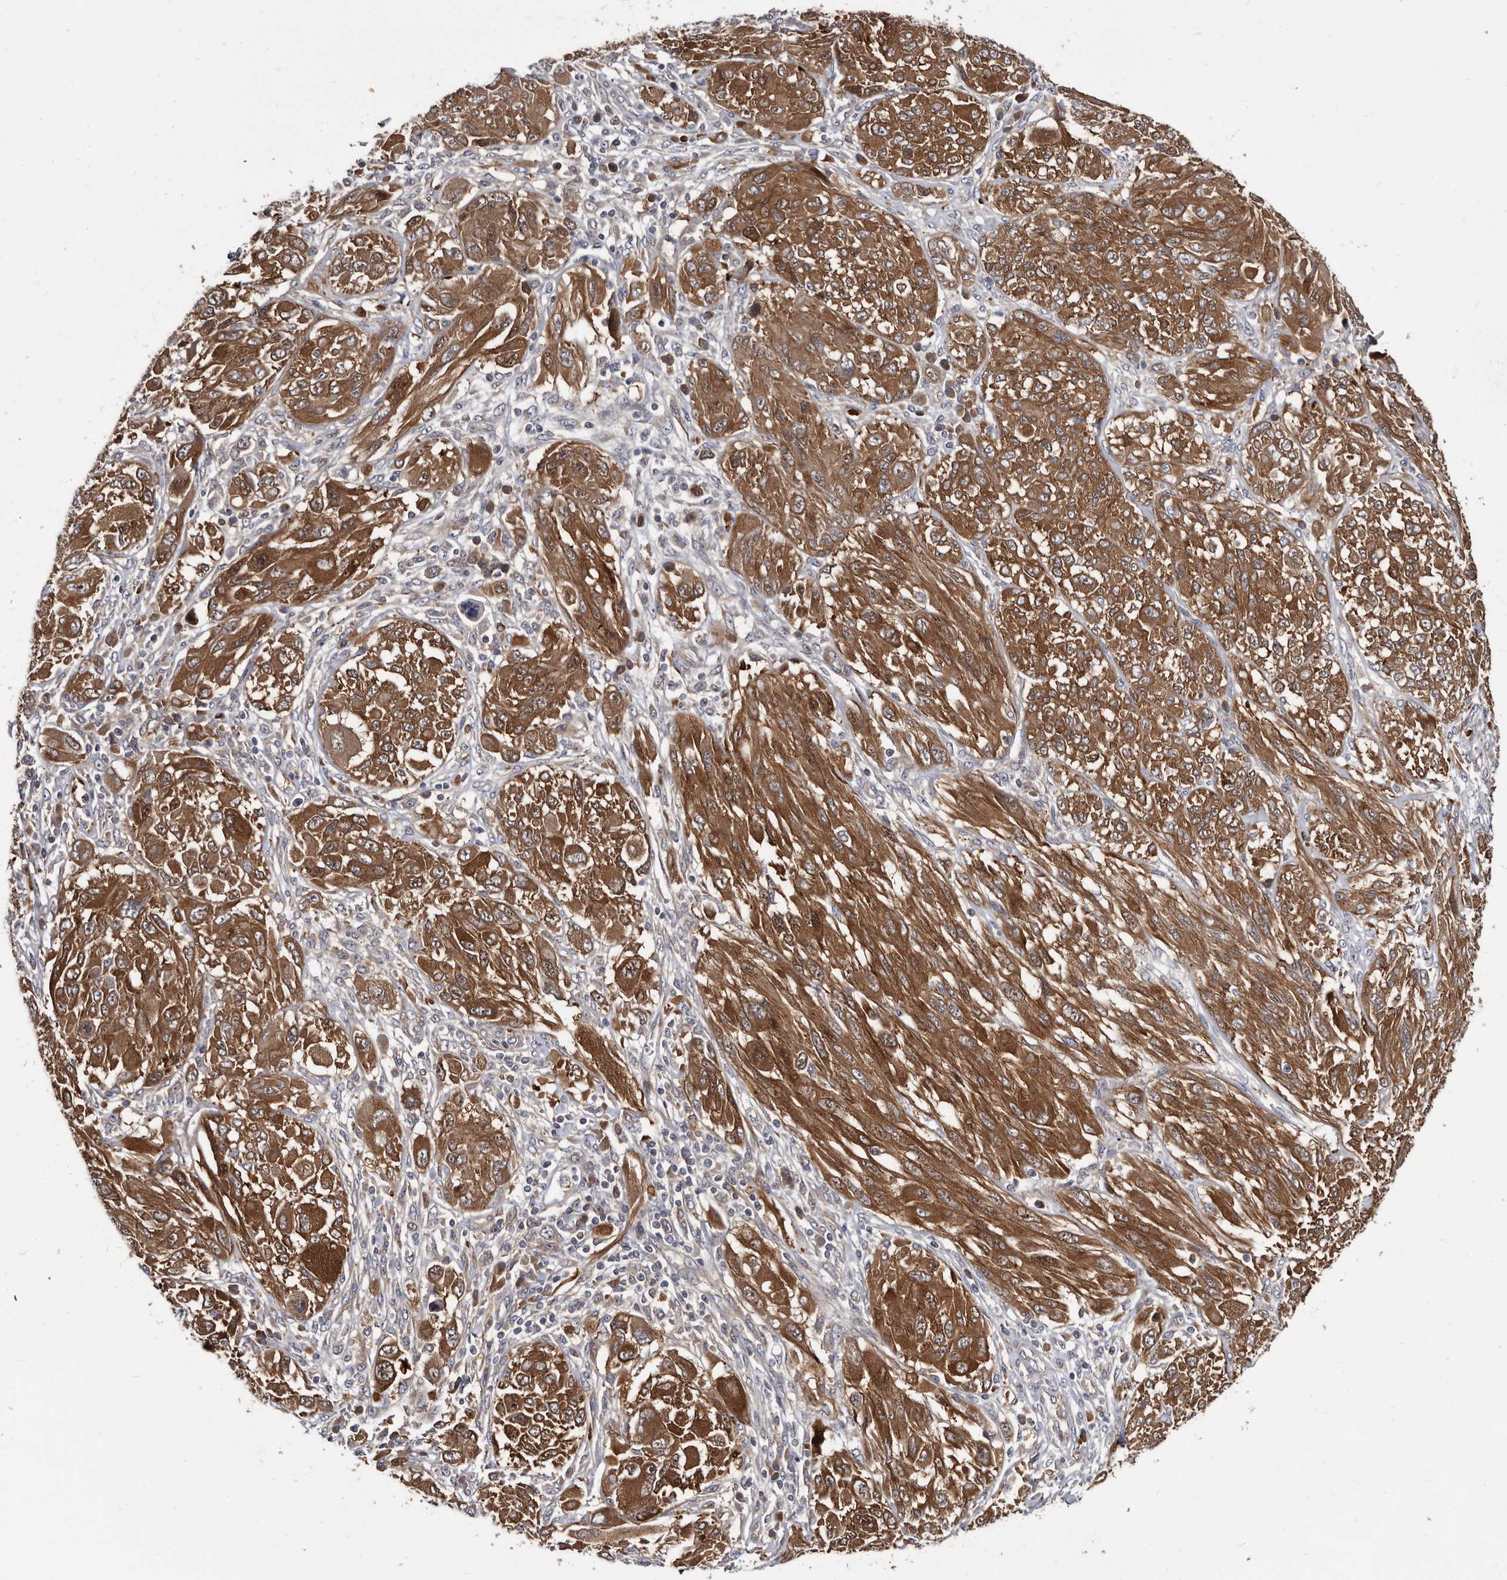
{"staining": {"intensity": "strong", "quantity": ">75%", "location": "cytoplasmic/membranous"}, "tissue": "melanoma", "cell_type": "Tumor cells", "image_type": "cancer", "snomed": [{"axis": "morphology", "description": "Malignant melanoma, NOS"}, {"axis": "topography", "description": "Skin"}], "caption": "Melanoma stained with IHC exhibits strong cytoplasmic/membranous expression in approximately >75% of tumor cells. (DAB = brown stain, brightfield microscopy at high magnification).", "gene": "ABCF2", "patient": {"sex": "female", "age": 91}}